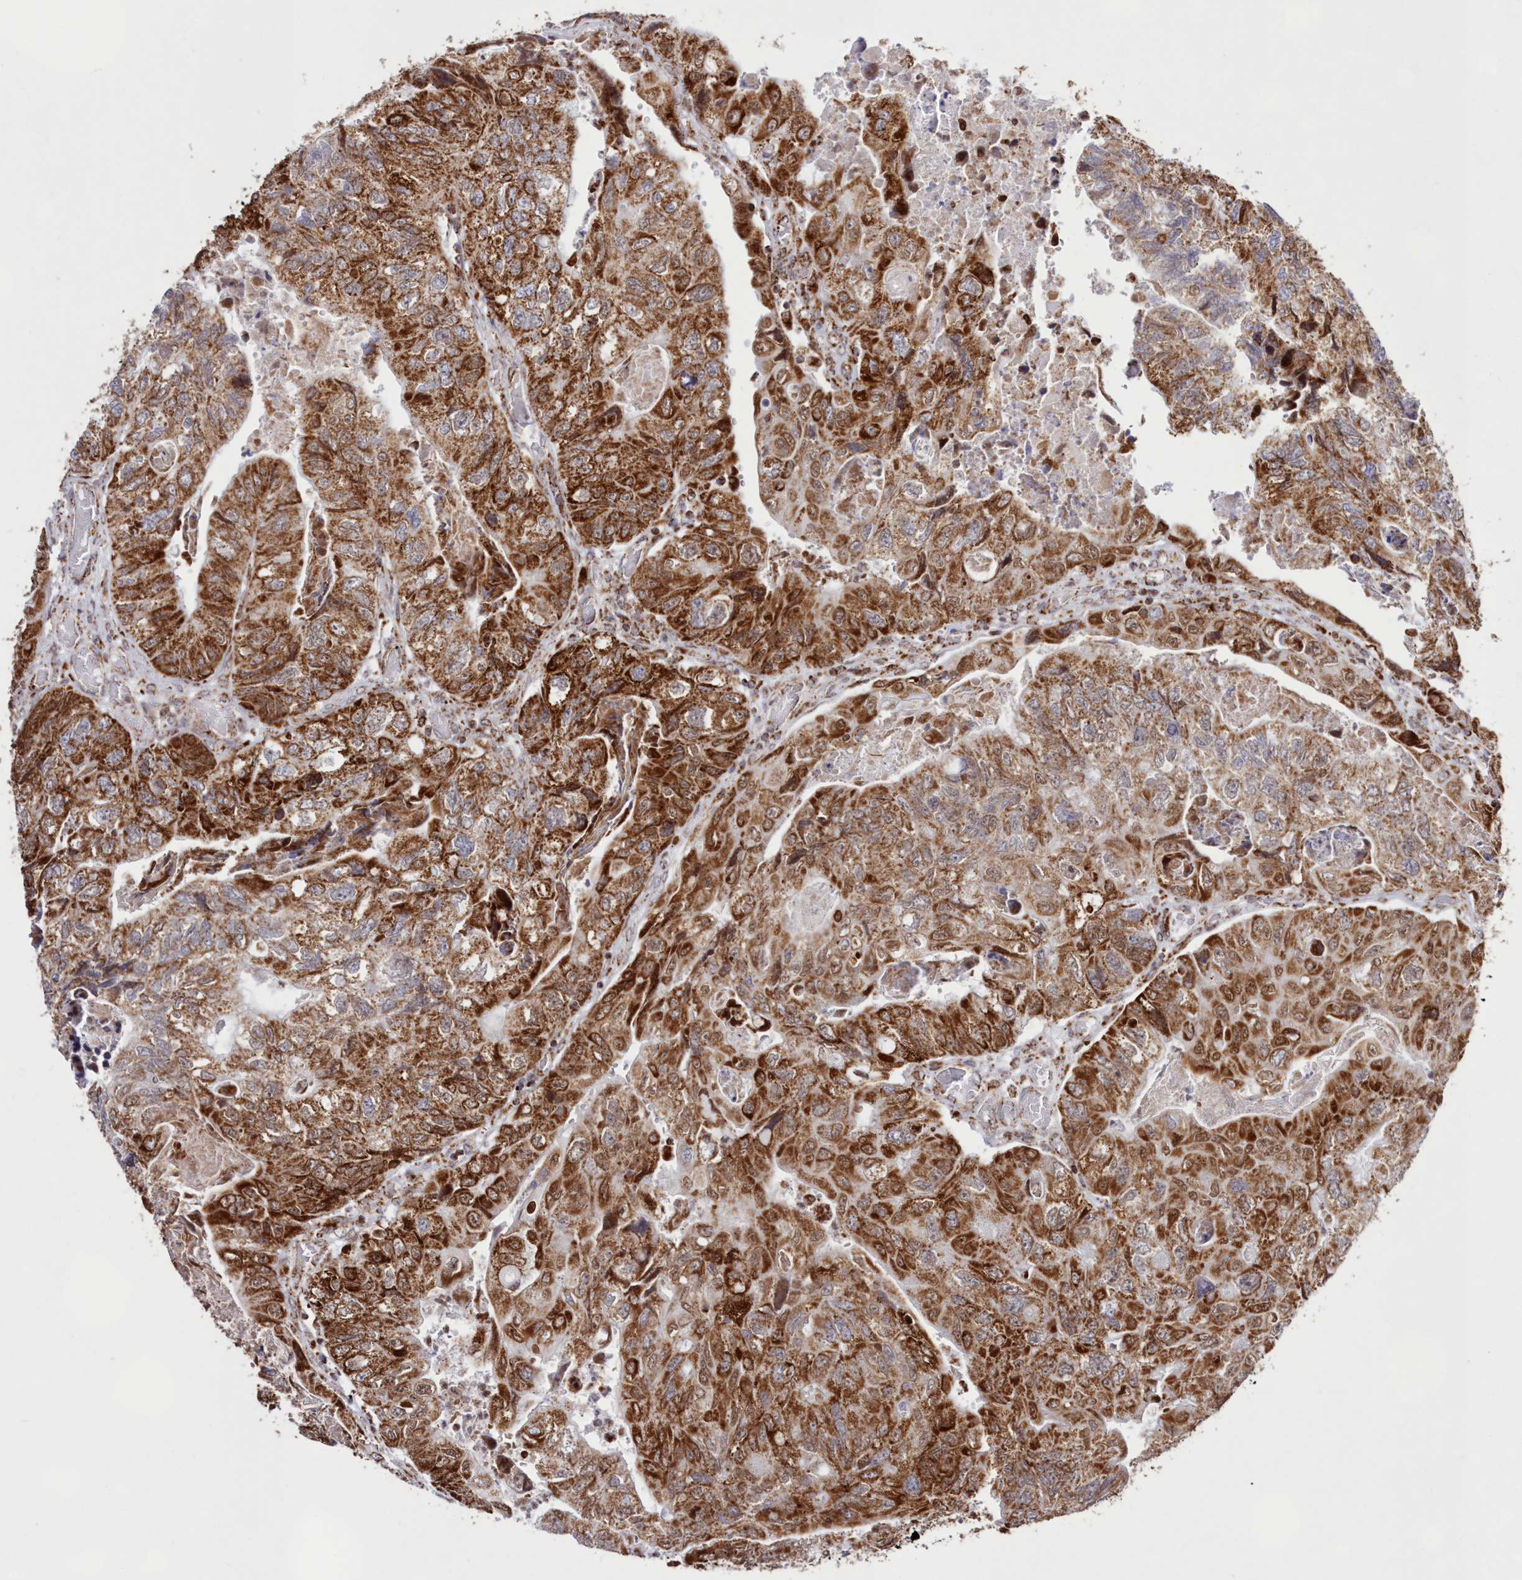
{"staining": {"intensity": "strong", "quantity": ">75%", "location": "cytoplasmic/membranous"}, "tissue": "colorectal cancer", "cell_type": "Tumor cells", "image_type": "cancer", "snomed": [{"axis": "morphology", "description": "Adenocarcinoma, NOS"}, {"axis": "topography", "description": "Rectum"}], "caption": "About >75% of tumor cells in colorectal cancer exhibit strong cytoplasmic/membranous protein positivity as visualized by brown immunohistochemical staining.", "gene": "HADHB", "patient": {"sex": "male", "age": 63}}